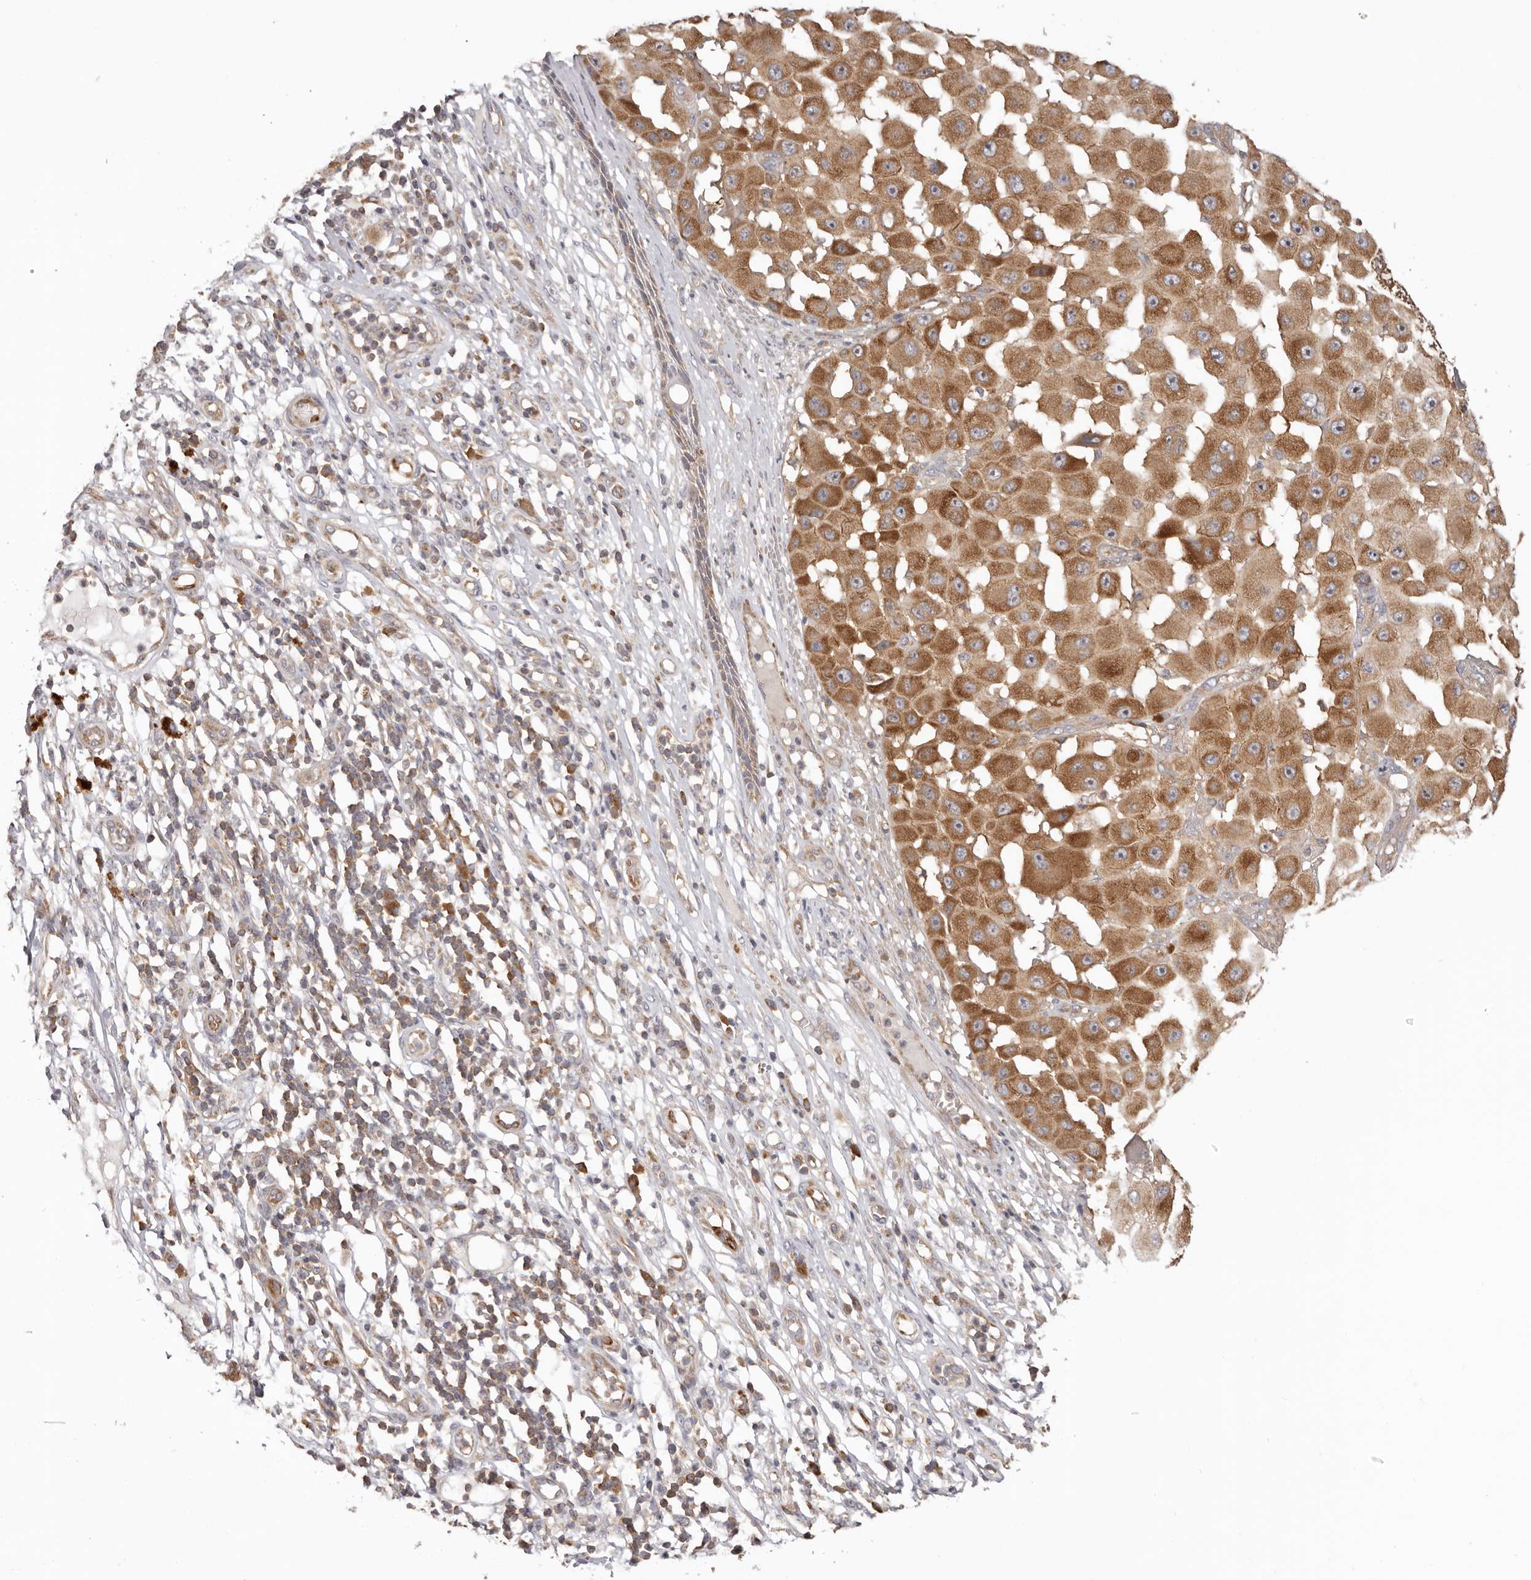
{"staining": {"intensity": "strong", "quantity": ">75%", "location": "cytoplasmic/membranous"}, "tissue": "melanoma", "cell_type": "Tumor cells", "image_type": "cancer", "snomed": [{"axis": "morphology", "description": "Malignant melanoma, NOS"}, {"axis": "topography", "description": "Skin"}], "caption": "A brown stain shows strong cytoplasmic/membranous staining of a protein in malignant melanoma tumor cells.", "gene": "EEF1E1", "patient": {"sex": "female", "age": 81}}